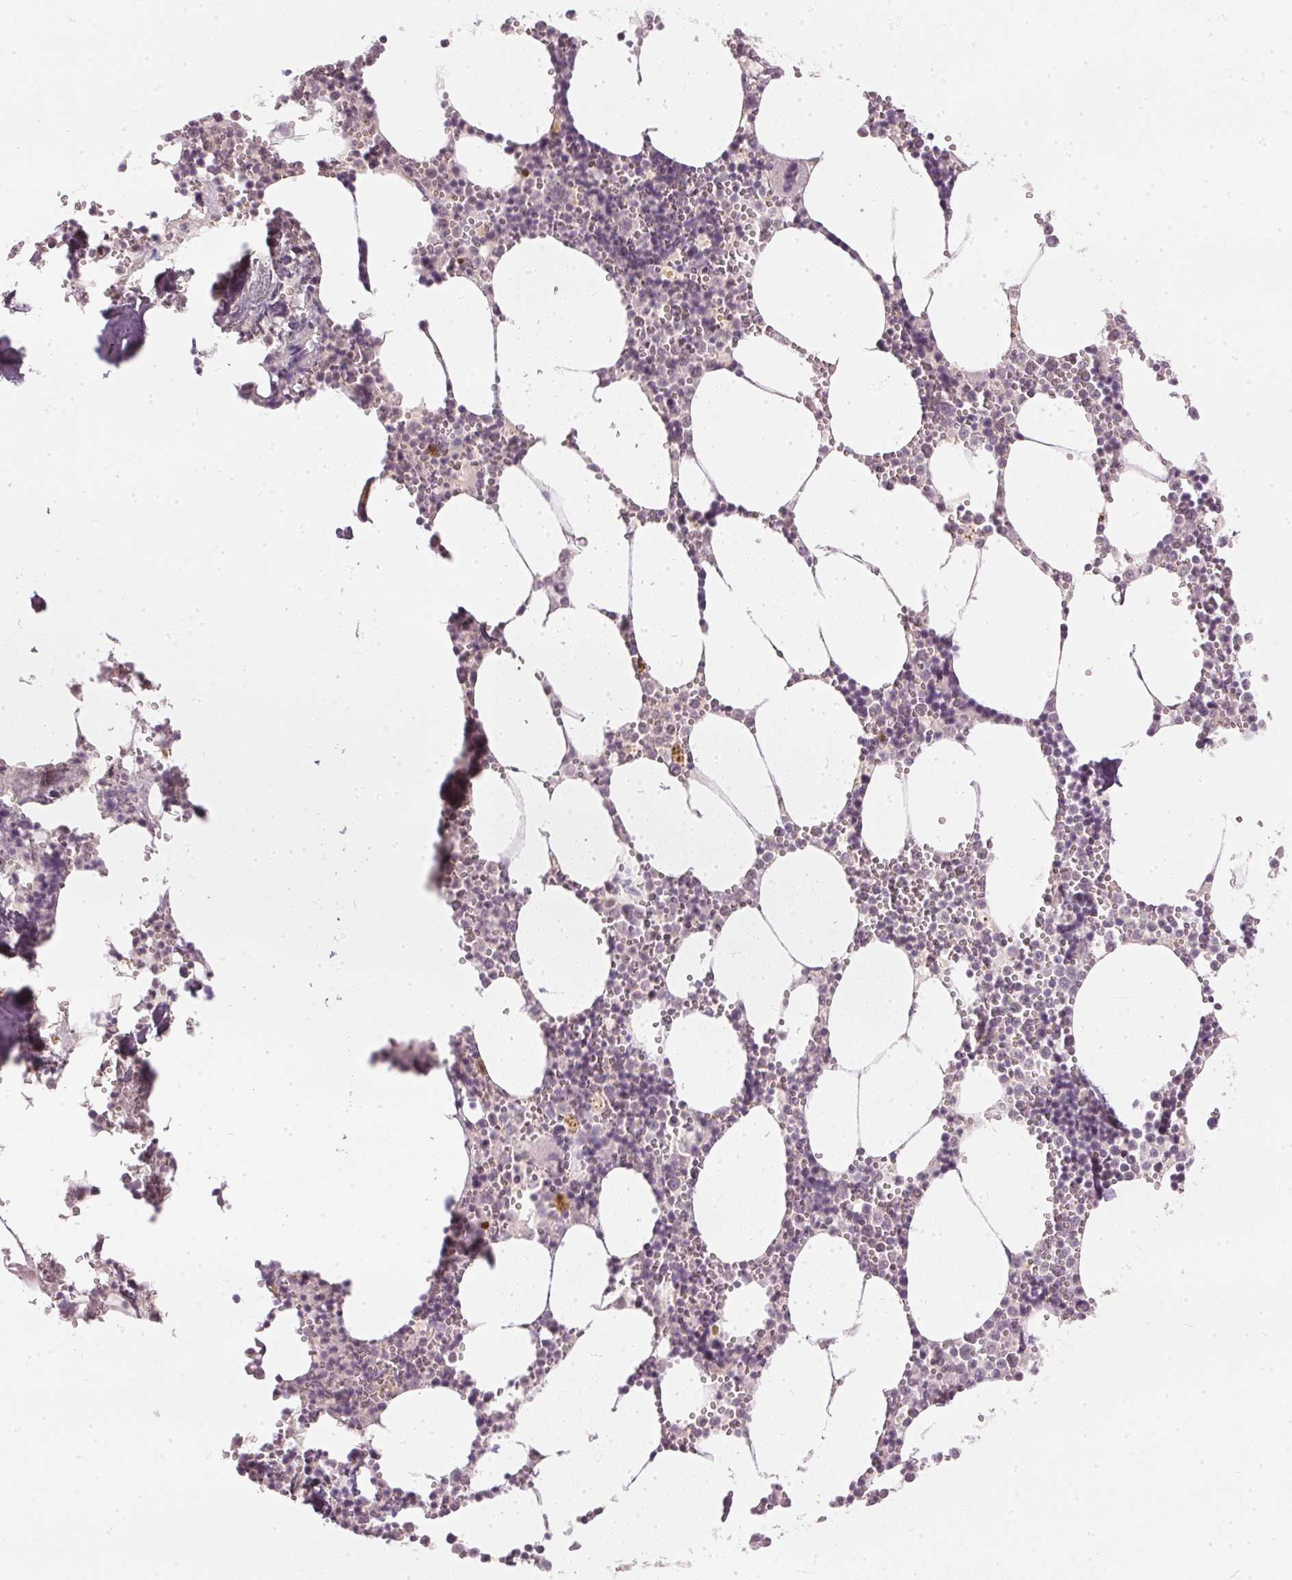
{"staining": {"intensity": "negative", "quantity": "none", "location": "none"}, "tissue": "bone marrow", "cell_type": "Hematopoietic cells", "image_type": "normal", "snomed": [{"axis": "morphology", "description": "Normal tissue, NOS"}, {"axis": "topography", "description": "Bone marrow"}], "caption": "A high-resolution micrograph shows immunohistochemistry (IHC) staining of normal bone marrow, which reveals no significant positivity in hematopoietic cells. Brightfield microscopy of IHC stained with DAB (3,3'-diaminobenzidine) (brown) and hematoxylin (blue), captured at high magnification.", "gene": "ENSG00000267001", "patient": {"sex": "male", "age": 54}}